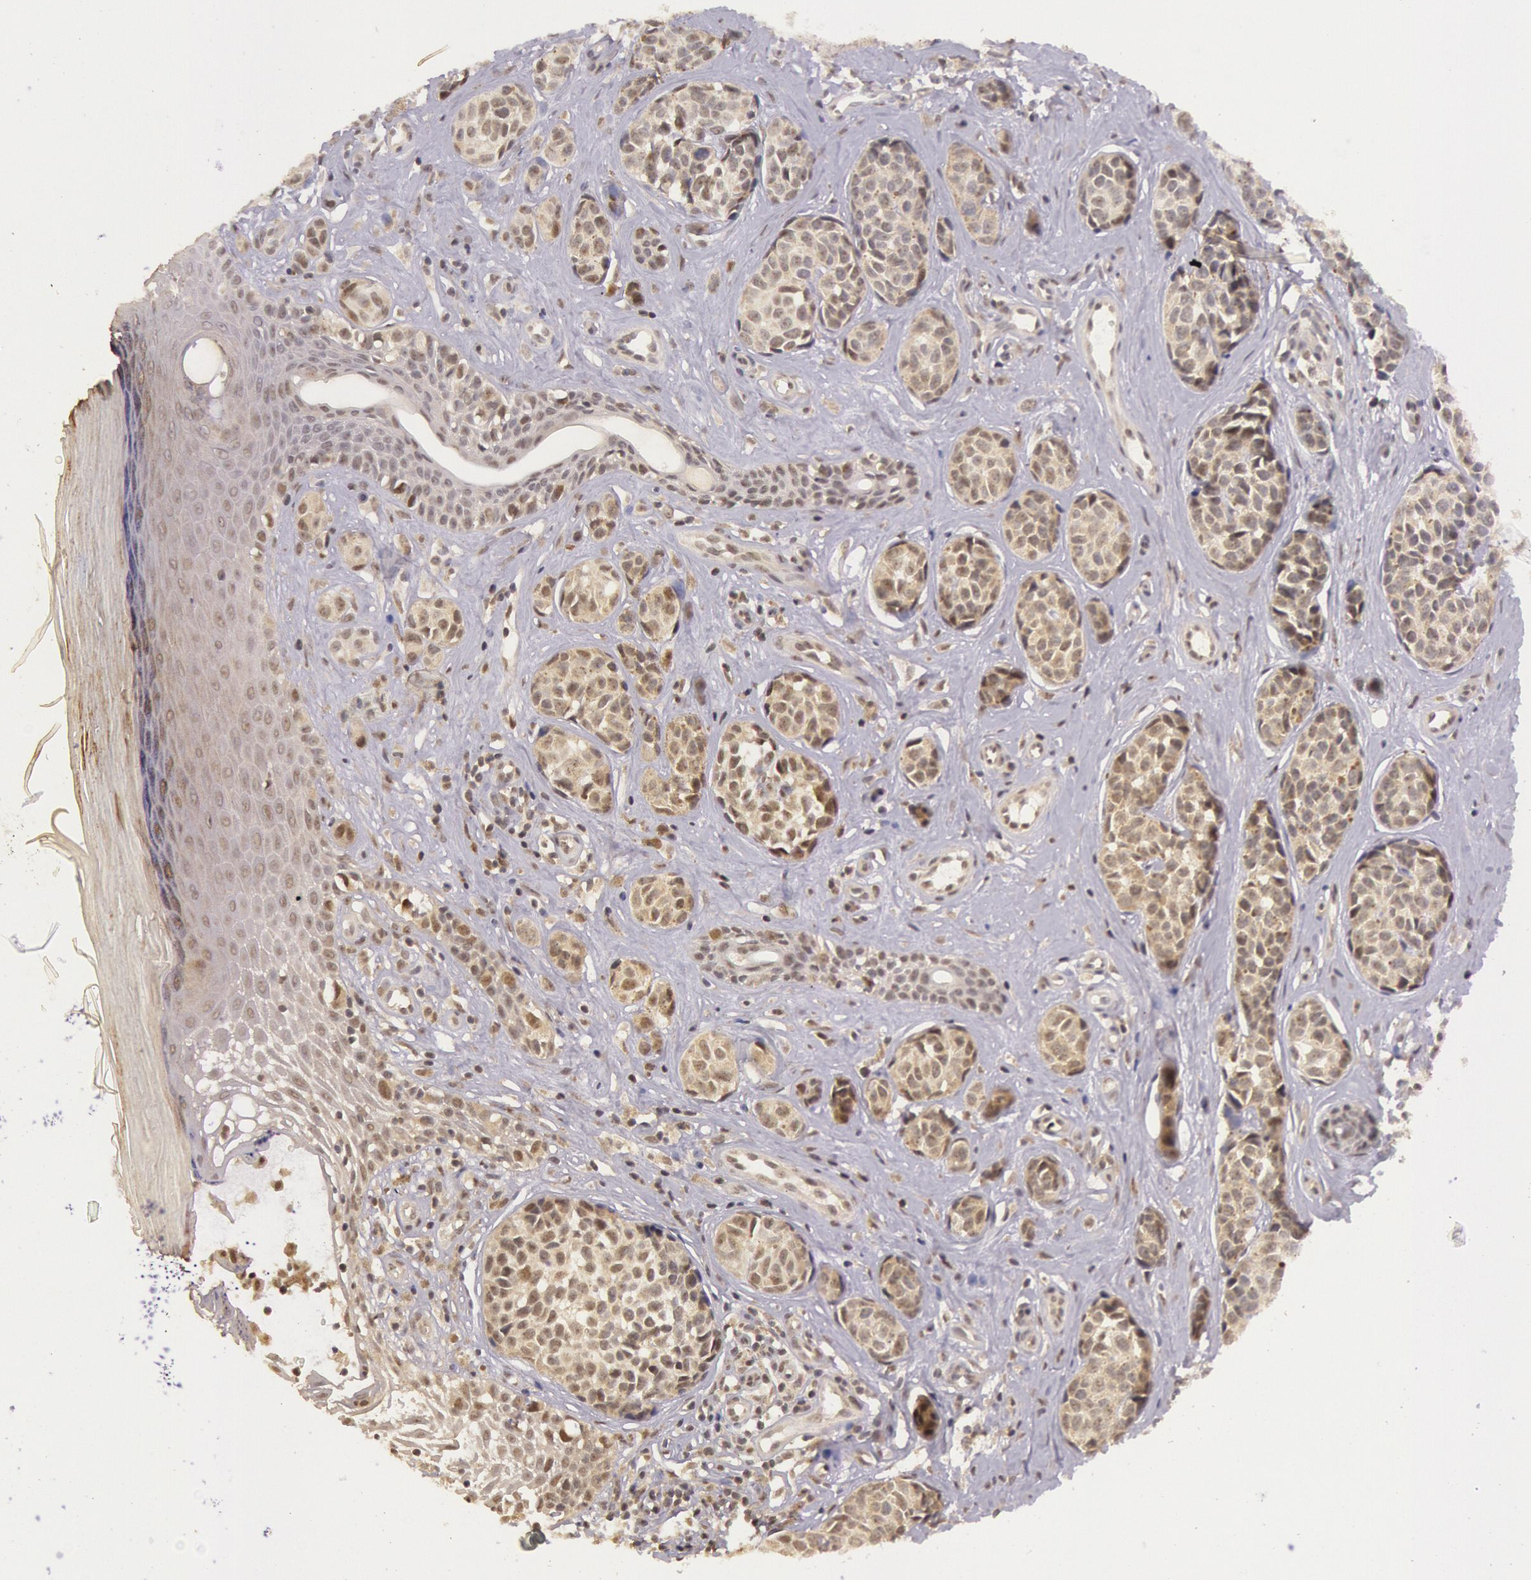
{"staining": {"intensity": "moderate", "quantity": ">75%", "location": "cytoplasmic/membranous"}, "tissue": "melanoma", "cell_type": "Tumor cells", "image_type": "cancer", "snomed": [{"axis": "morphology", "description": "Malignant melanoma, NOS"}, {"axis": "topography", "description": "Skin"}], "caption": "A brown stain labels moderate cytoplasmic/membranous positivity of a protein in human melanoma tumor cells. The protein is stained brown, and the nuclei are stained in blue (DAB (3,3'-diaminobenzidine) IHC with brightfield microscopy, high magnification).", "gene": "RTL10", "patient": {"sex": "male", "age": 79}}